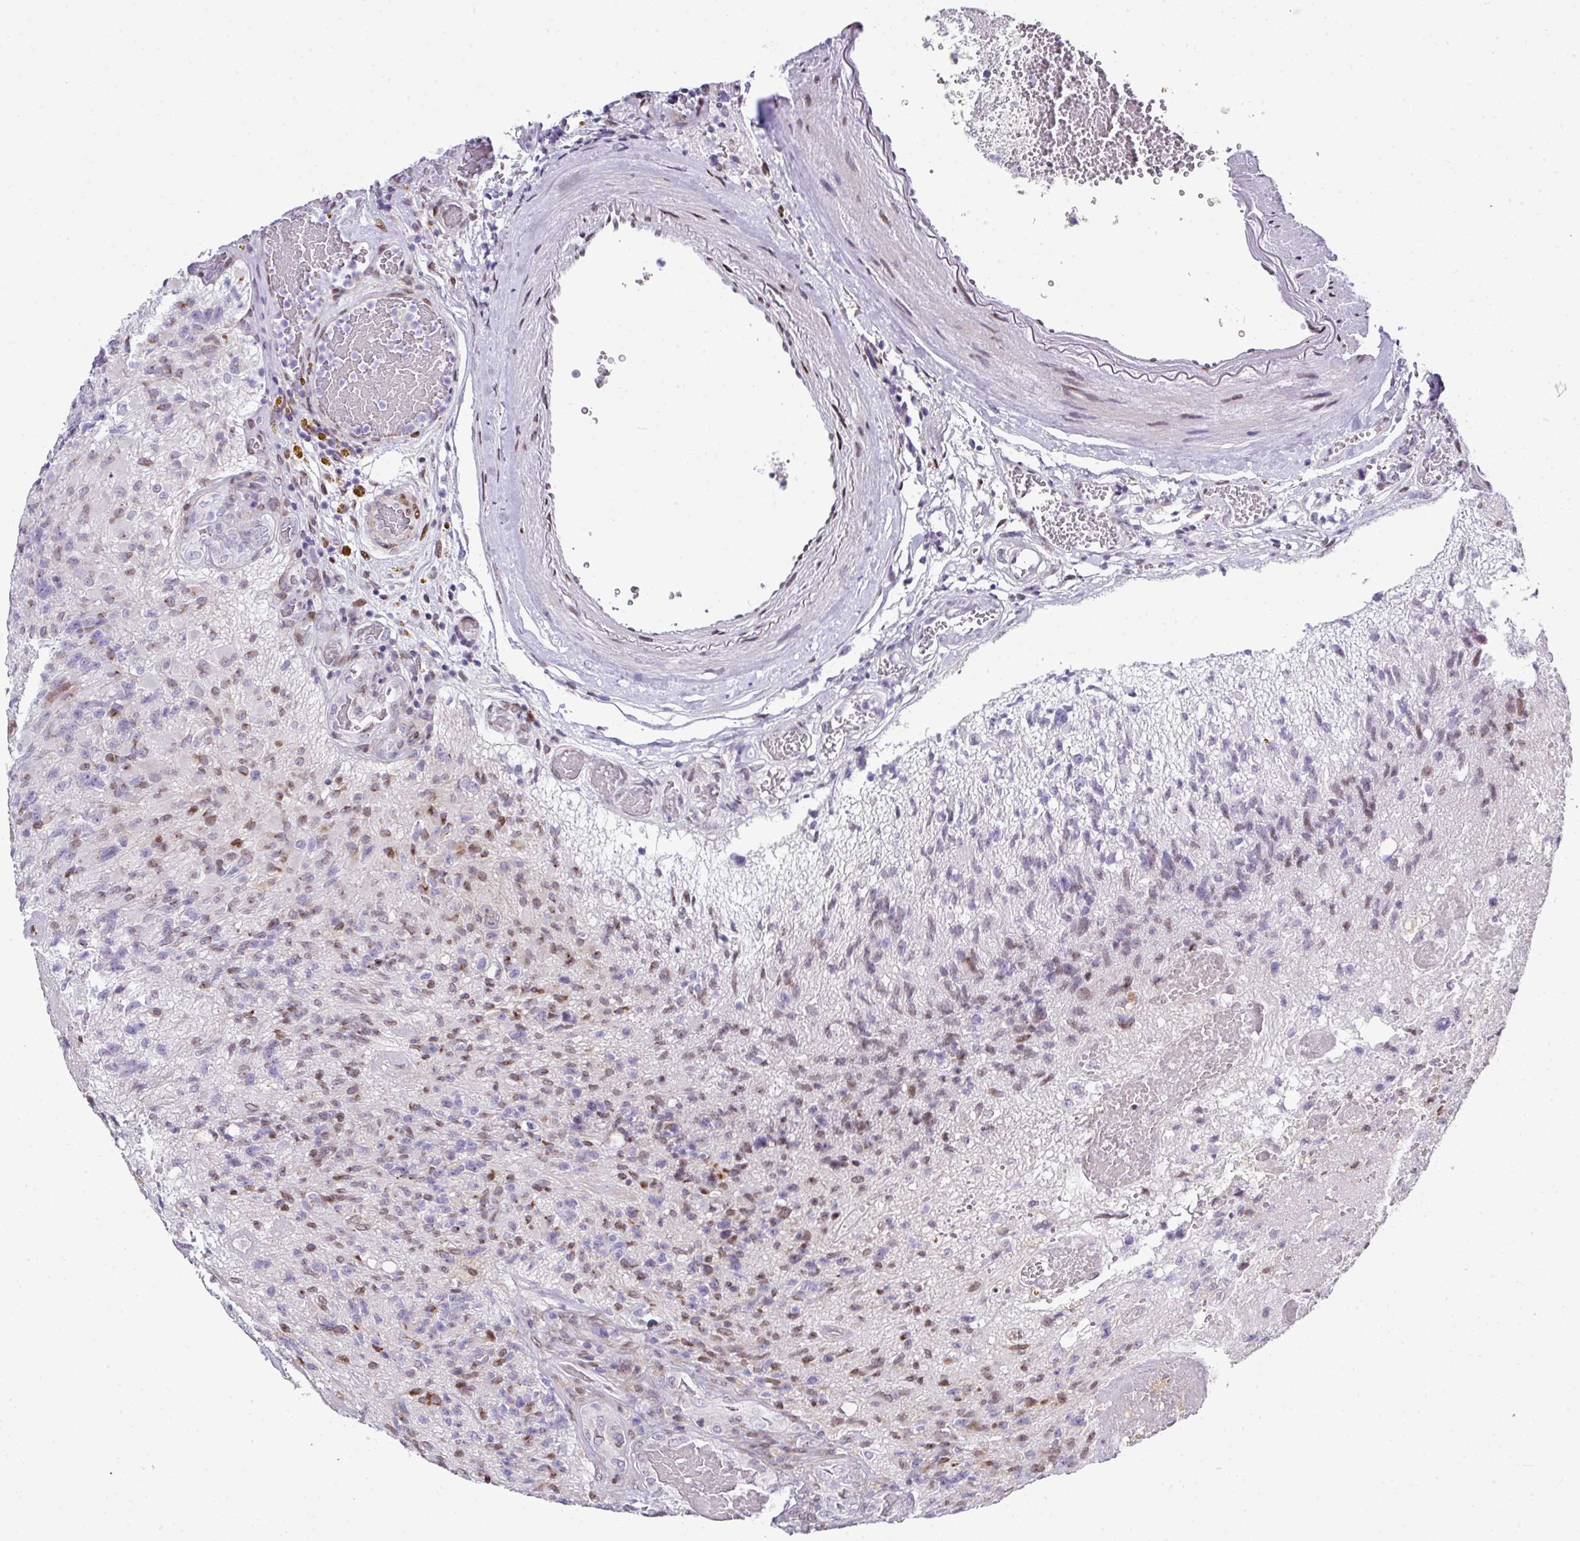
{"staining": {"intensity": "weak", "quantity": "<25%", "location": "nuclear"}, "tissue": "glioma", "cell_type": "Tumor cells", "image_type": "cancer", "snomed": [{"axis": "morphology", "description": "Glioma, malignant, High grade"}, {"axis": "topography", "description": "Brain"}], "caption": "Immunohistochemical staining of malignant high-grade glioma exhibits no significant staining in tumor cells.", "gene": "PLK1", "patient": {"sex": "male", "age": 76}}